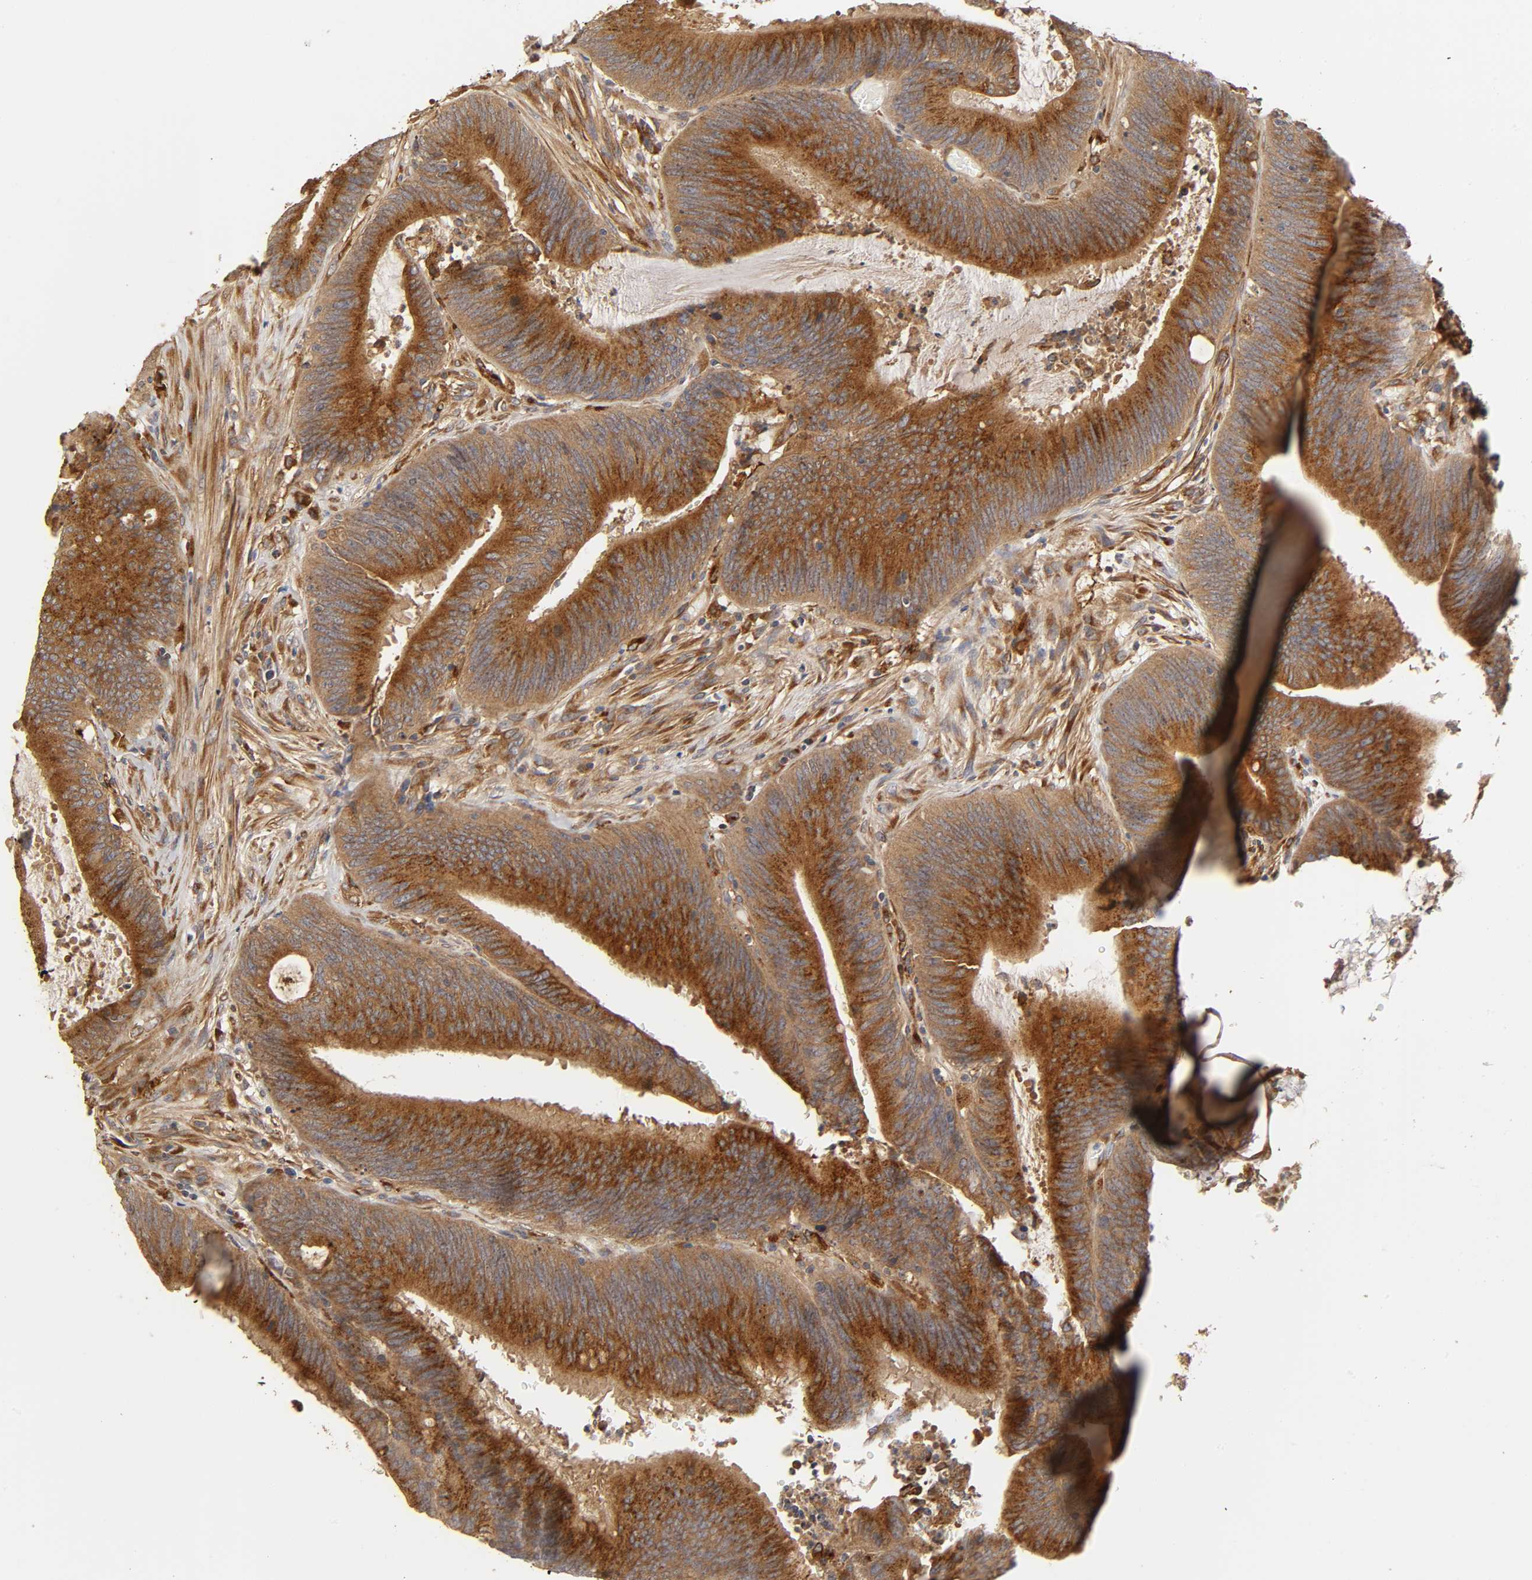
{"staining": {"intensity": "strong", "quantity": ">75%", "location": "cytoplasmic/membranous"}, "tissue": "colorectal cancer", "cell_type": "Tumor cells", "image_type": "cancer", "snomed": [{"axis": "morphology", "description": "Adenocarcinoma, NOS"}, {"axis": "topography", "description": "Rectum"}], "caption": "Colorectal cancer (adenocarcinoma) stained with DAB (3,3'-diaminobenzidine) immunohistochemistry (IHC) exhibits high levels of strong cytoplasmic/membranous staining in about >75% of tumor cells.", "gene": "GNPTG", "patient": {"sex": "female", "age": 66}}